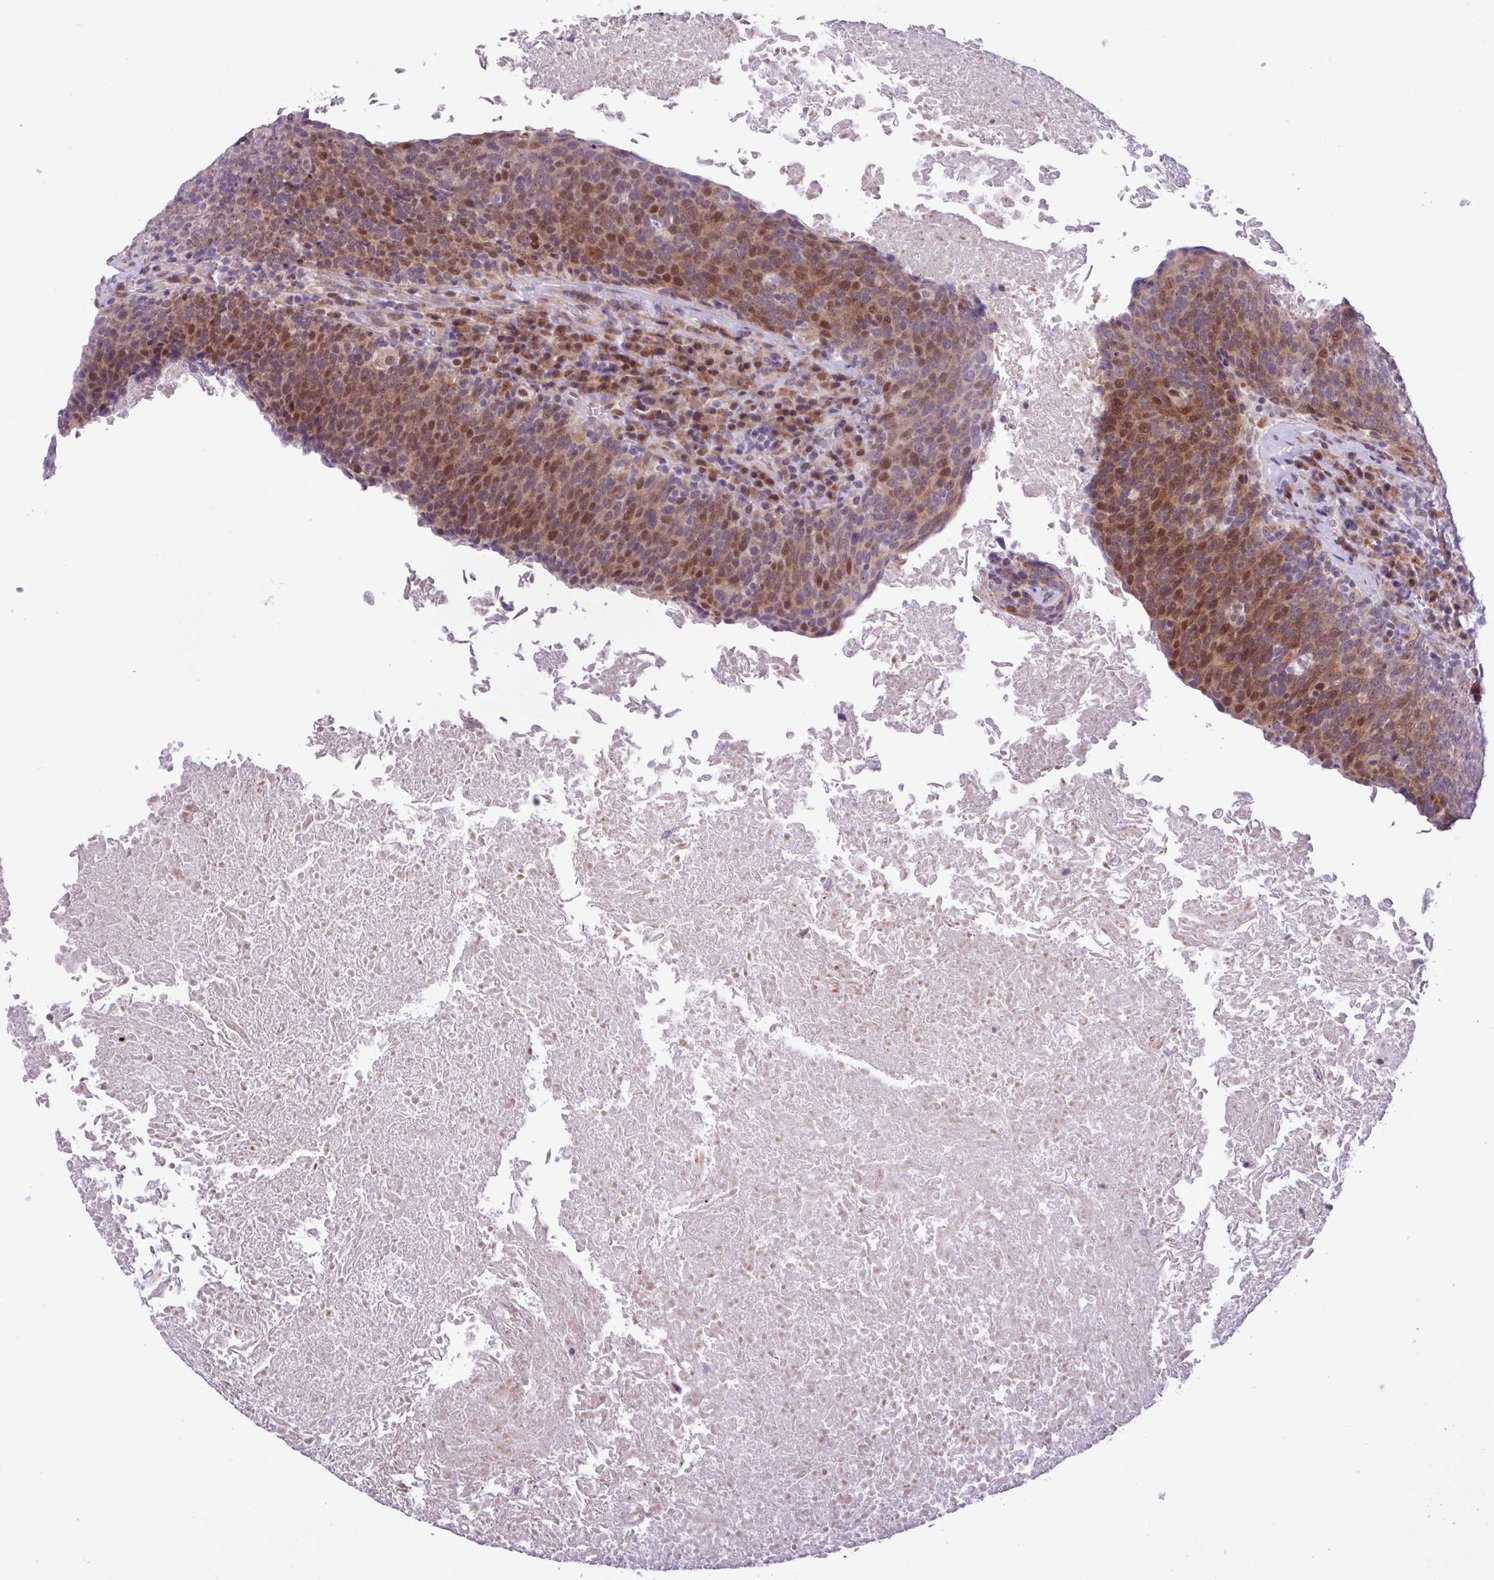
{"staining": {"intensity": "moderate", "quantity": "25%-75%", "location": "cytoplasmic/membranous,nuclear"}, "tissue": "head and neck cancer", "cell_type": "Tumor cells", "image_type": "cancer", "snomed": [{"axis": "morphology", "description": "Squamous cell carcinoma, NOS"}, {"axis": "morphology", "description": "Squamous cell carcinoma, metastatic, NOS"}, {"axis": "topography", "description": "Lymph node"}, {"axis": "topography", "description": "Head-Neck"}], "caption": "The photomicrograph displays immunohistochemical staining of head and neck metastatic squamous cell carcinoma. There is moderate cytoplasmic/membranous and nuclear staining is identified in about 25%-75% of tumor cells.", "gene": "ZNF354A", "patient": {"sex": "male", "age": 62}}